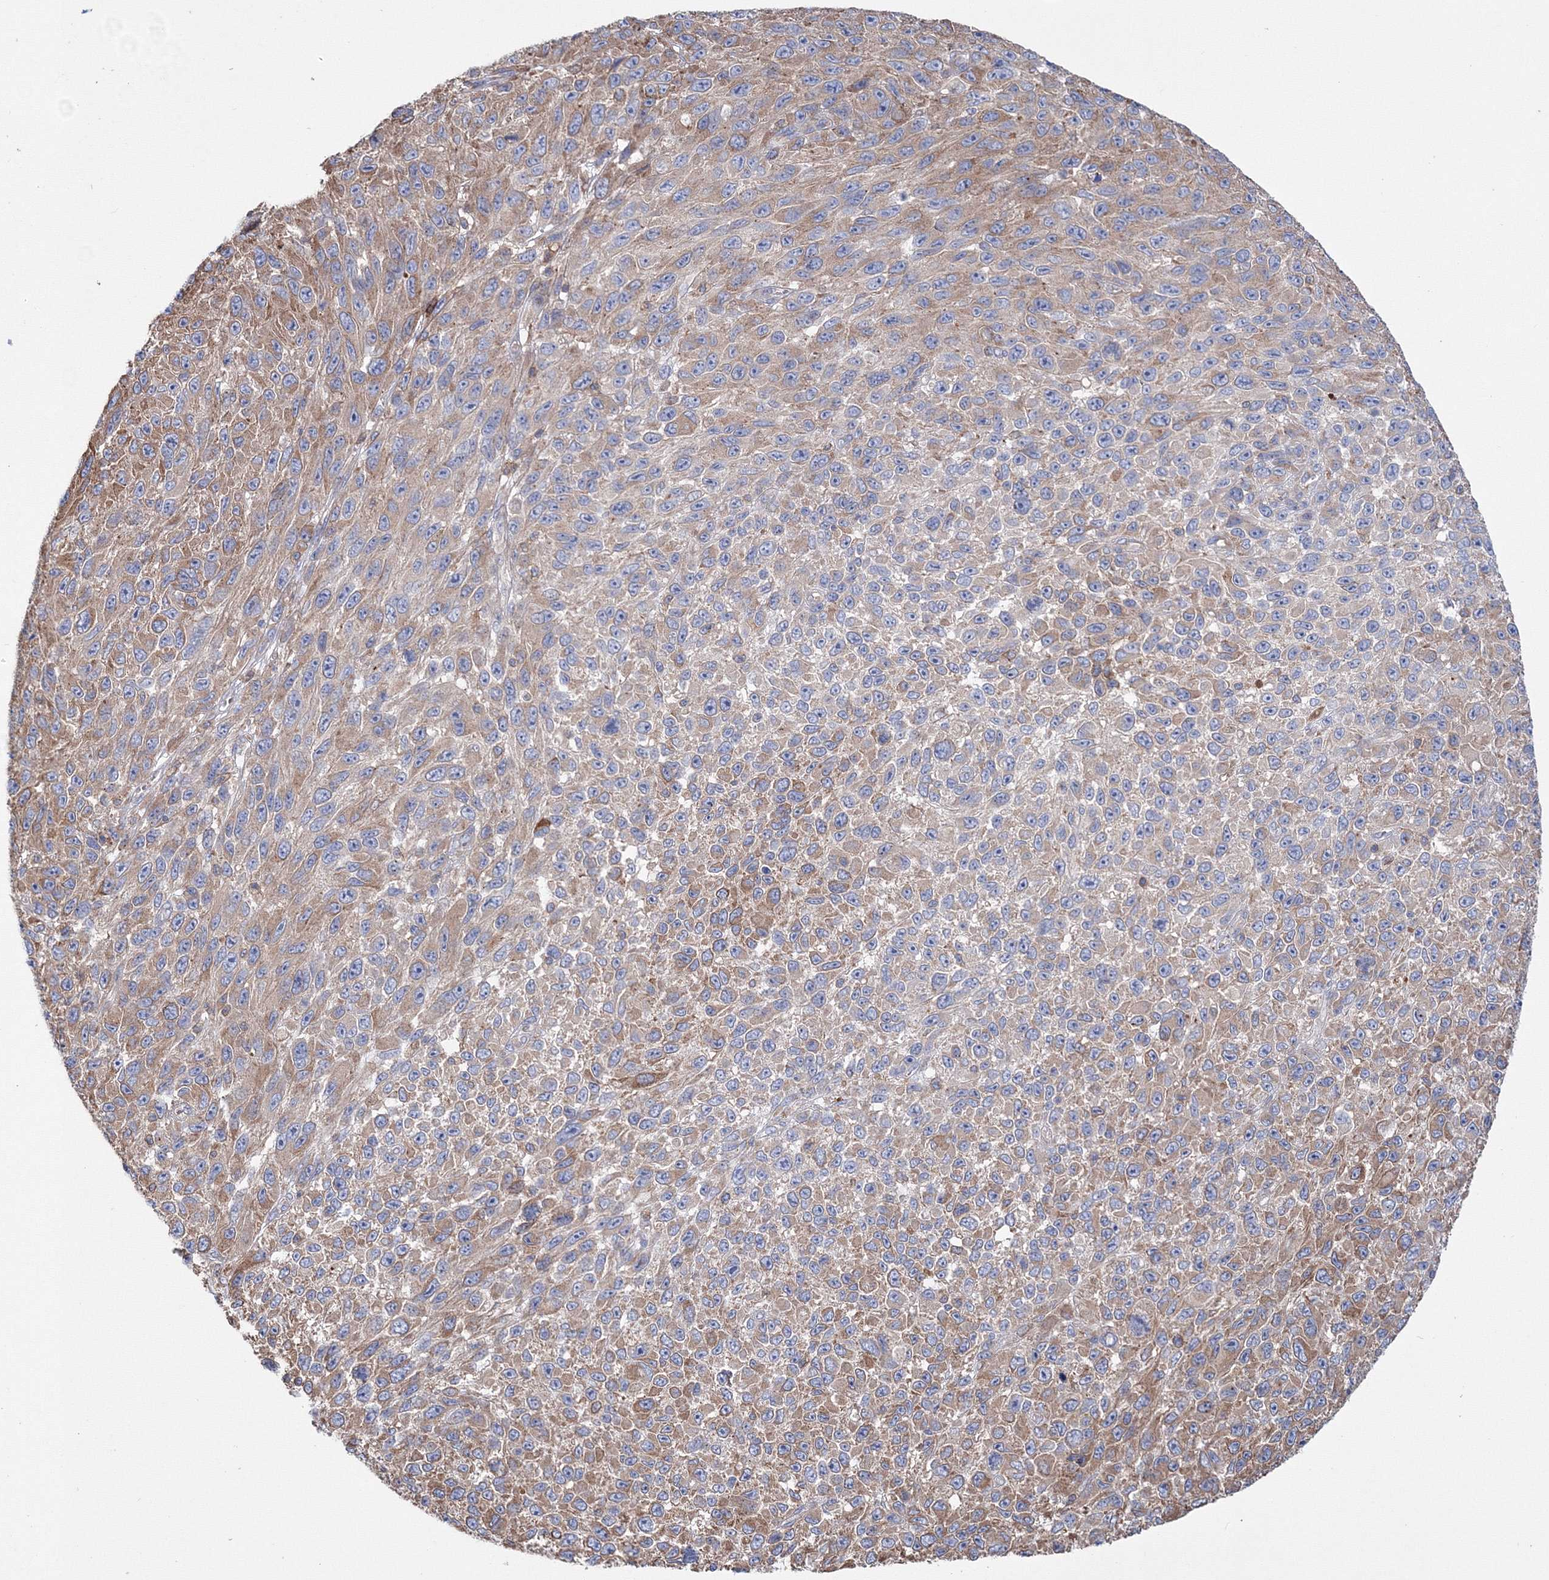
{"staining": {"intensity": "moderate", "quantity": ">75%", "location": "cytoplasmic/membranous"}, "tissue": "melanoma", "cell_type": "Tumor cells", "image_type": "cancer", "snomed": [{"axis": "morphology", "description": "Malignant melanoma, NOS"}, {"axis": "topography", "description": "Skin"}], "caption": "Moderate cytoplasmic/membranous staining is appreciated in approximately >75% of tumor cells in malignant melanoma.", "gene": "VPS8", "patient": {"sex": "female", "age": 96}}